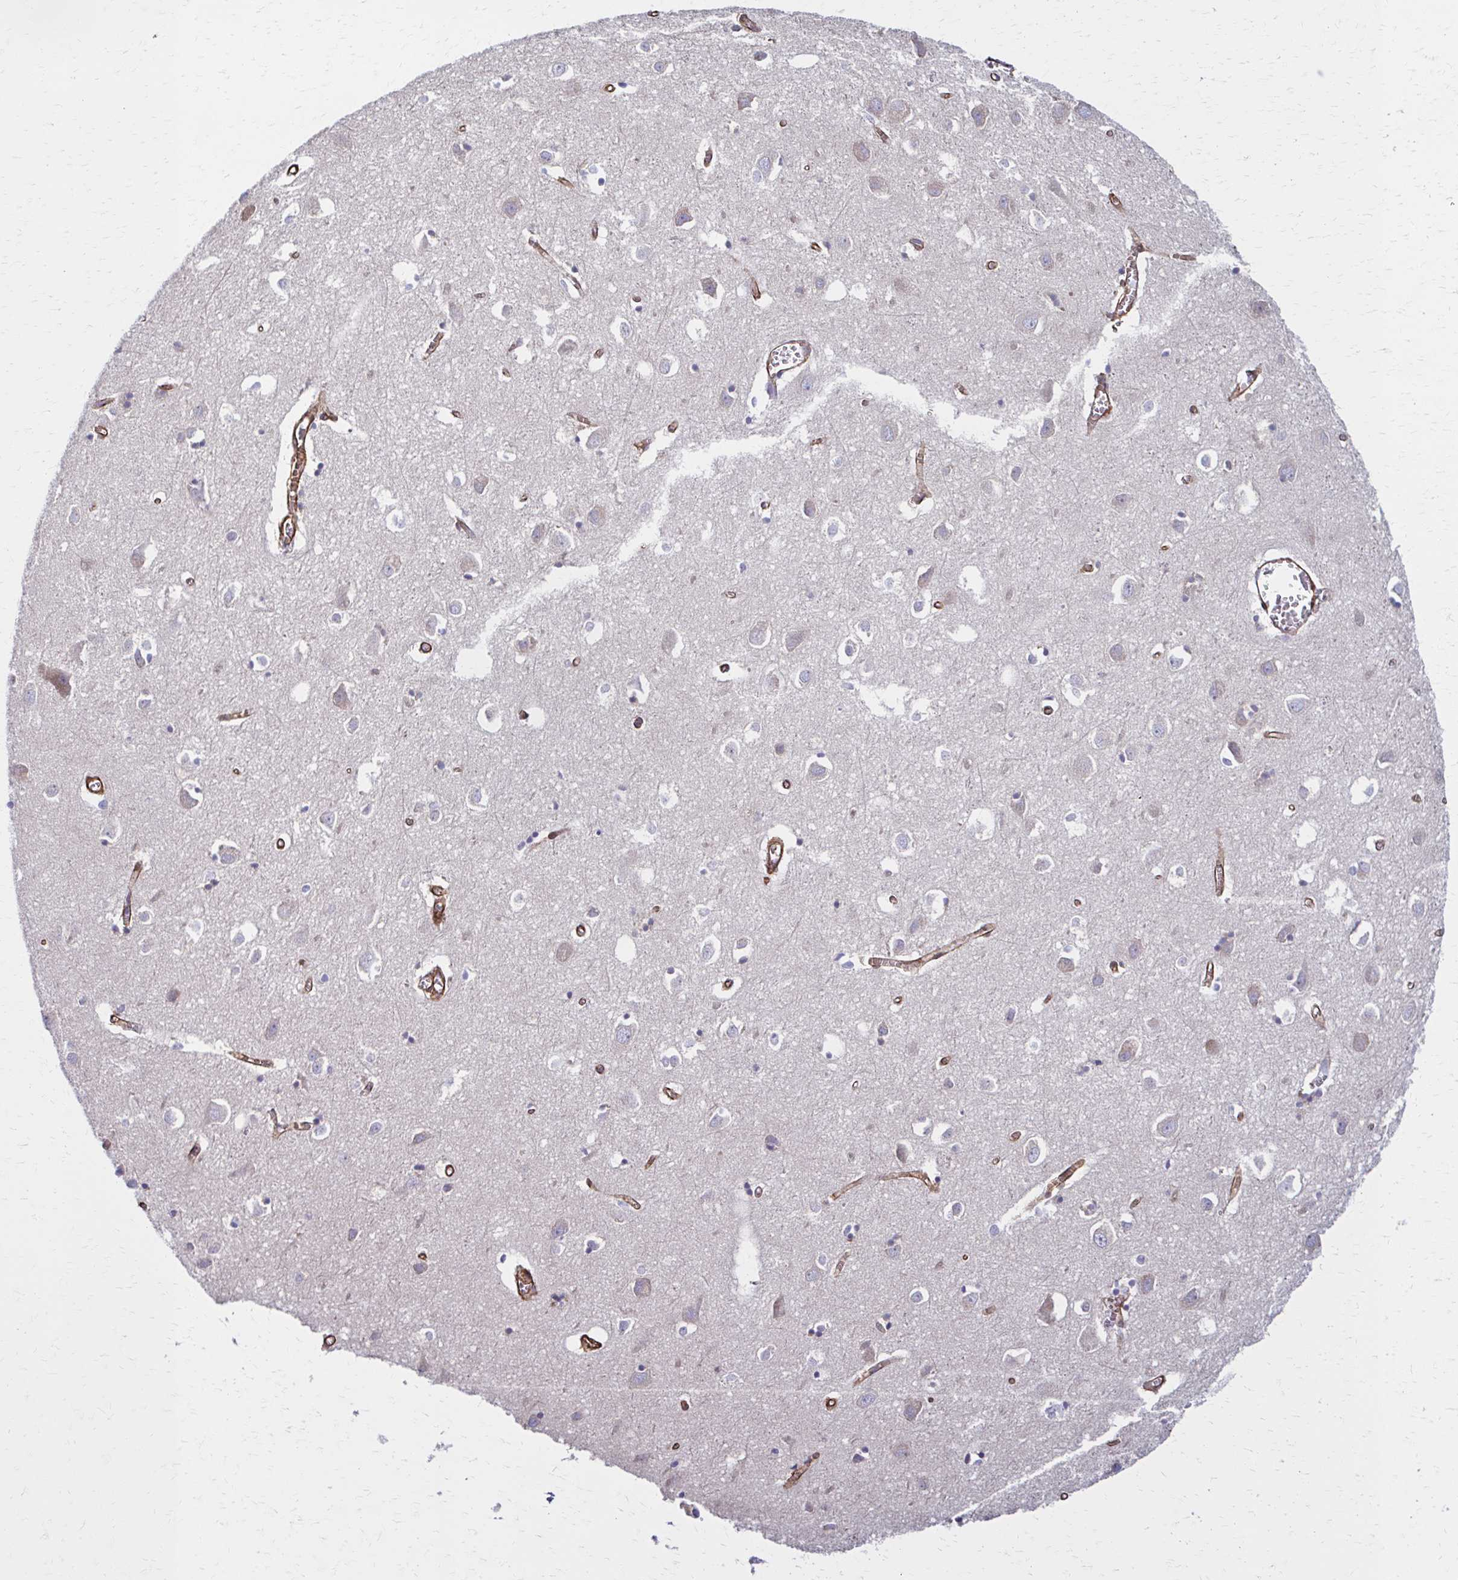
{"staining": {"intensity": "strong", "quantity": ">75%", "location": "cytoplasmic/membranous"}, "tissue": "cerebral cortex", "cell_type": "Endothelial cells", "image_type": "normal", "snomed": [{"axis": "morphology", "description": "Normal tissue, NOS"}, {"axis": "topography", "description": "Cerebral cortex"}], "caption": "Immunohistochemical staining of benign human cerebral cortex reveals >75% levels of strong cytoplasmic/membranous protein expression in about >75% of endothelial cells.", "gene": "TIMMDC1", "patient": {"sex": "male", "age": 70}}